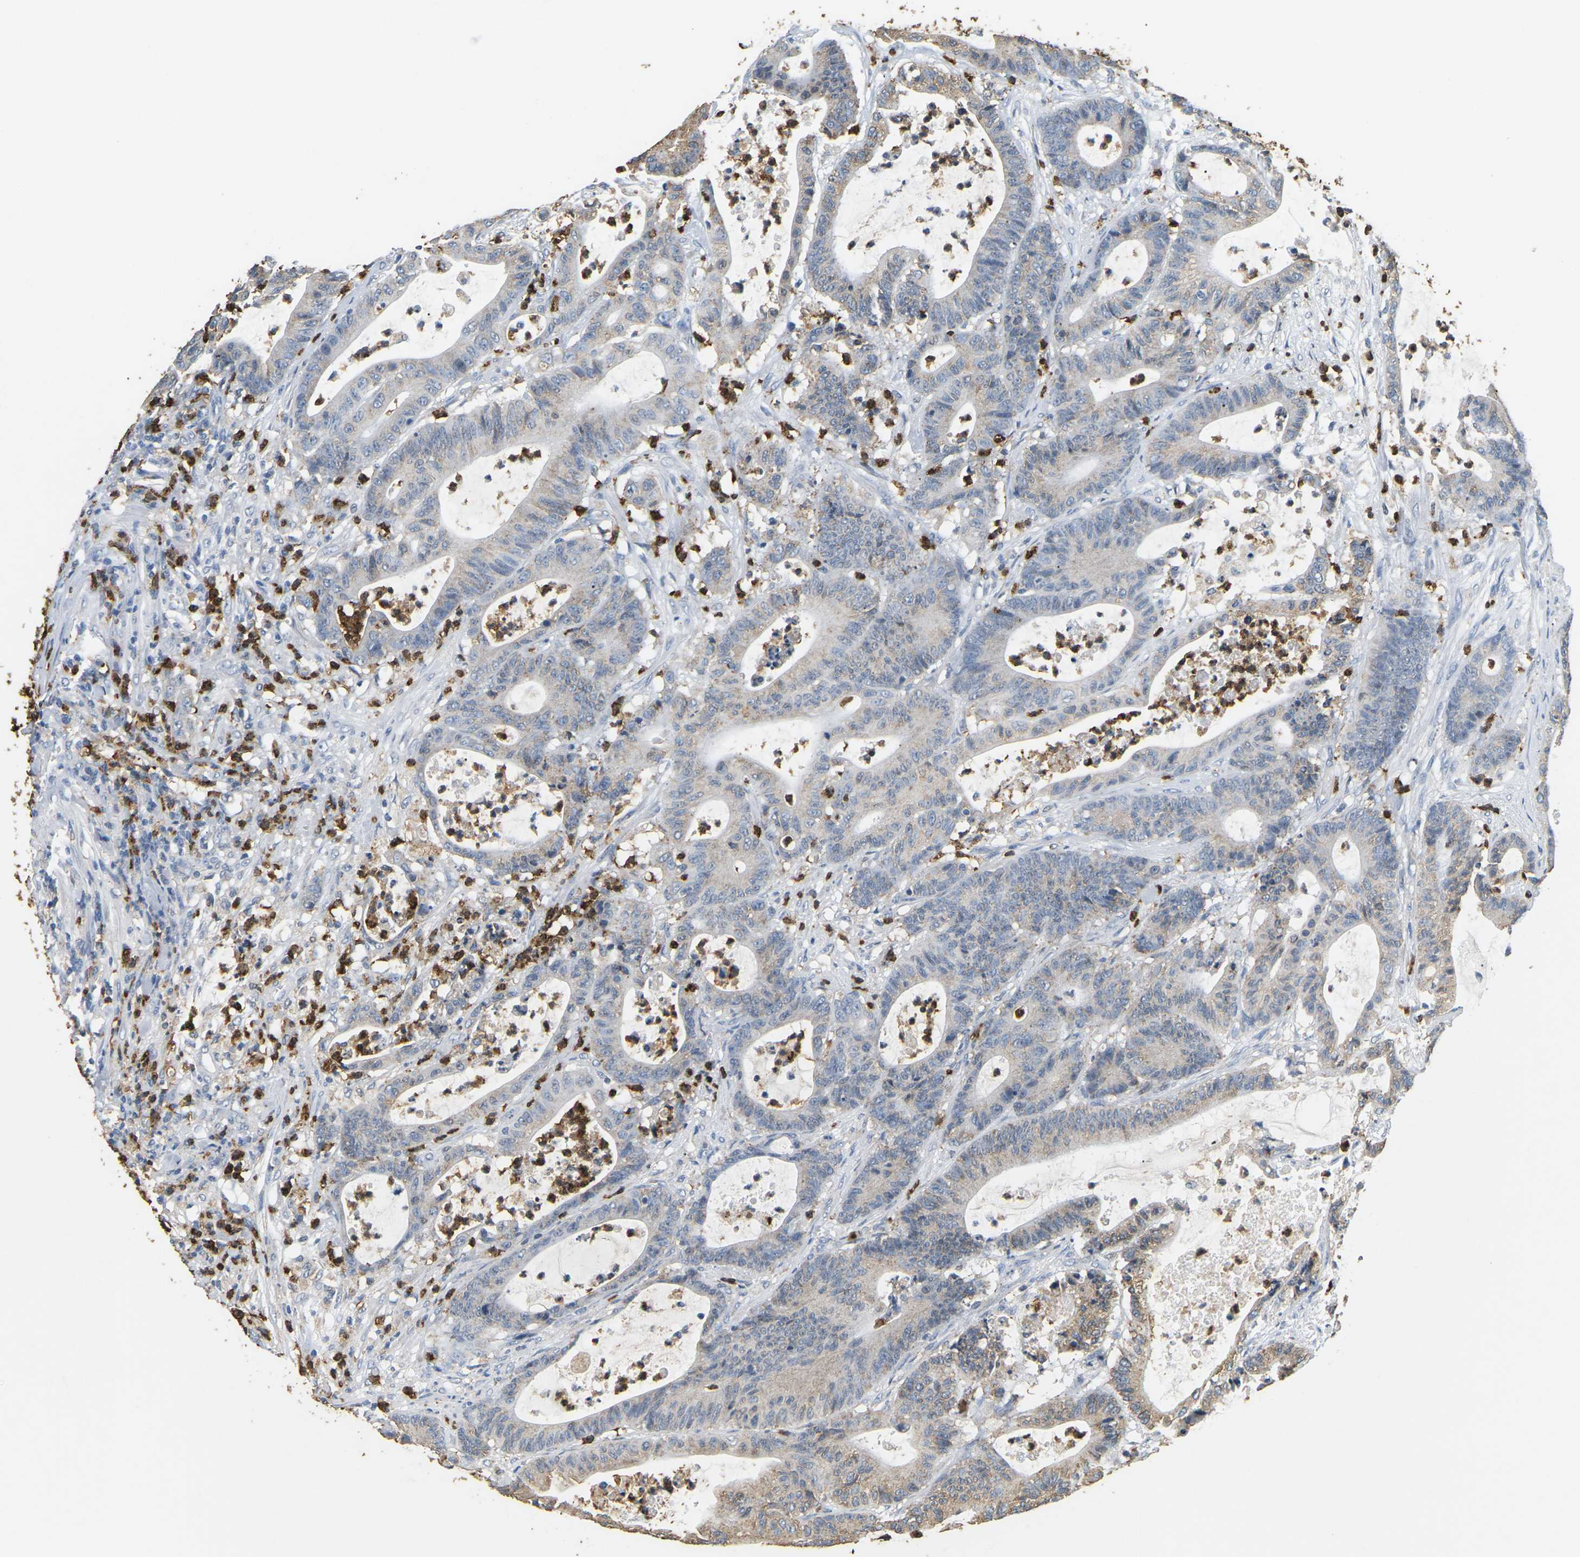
{"staining": {"intensity": "weak", "quantity": "25%-75%", "location": "cytoplasmic/membranous"}, "tissue": "colorectal cancer", "cell_type": "Tumor cells", "image_type": "cancer", "snomed": [{"axis": "morphology", "description": "Adenocarcinoma, NOS"}, {"axis": "topography", "description": "Colon"}], "caption": "IHC staining of colorectal cancer (adenocarcinoma), which shows low levels of weak cytoplasmic/membranous positivity in about 25%-75% of tumor cells indicating weak cytoplasmic/membranous protein staining. The staining was performed using DAB (brown) for protein detection and nuclei were counterstained in hematoxylin (blue).", "gene": "ADM", "patient": {"sex": "female", "age": 84}}